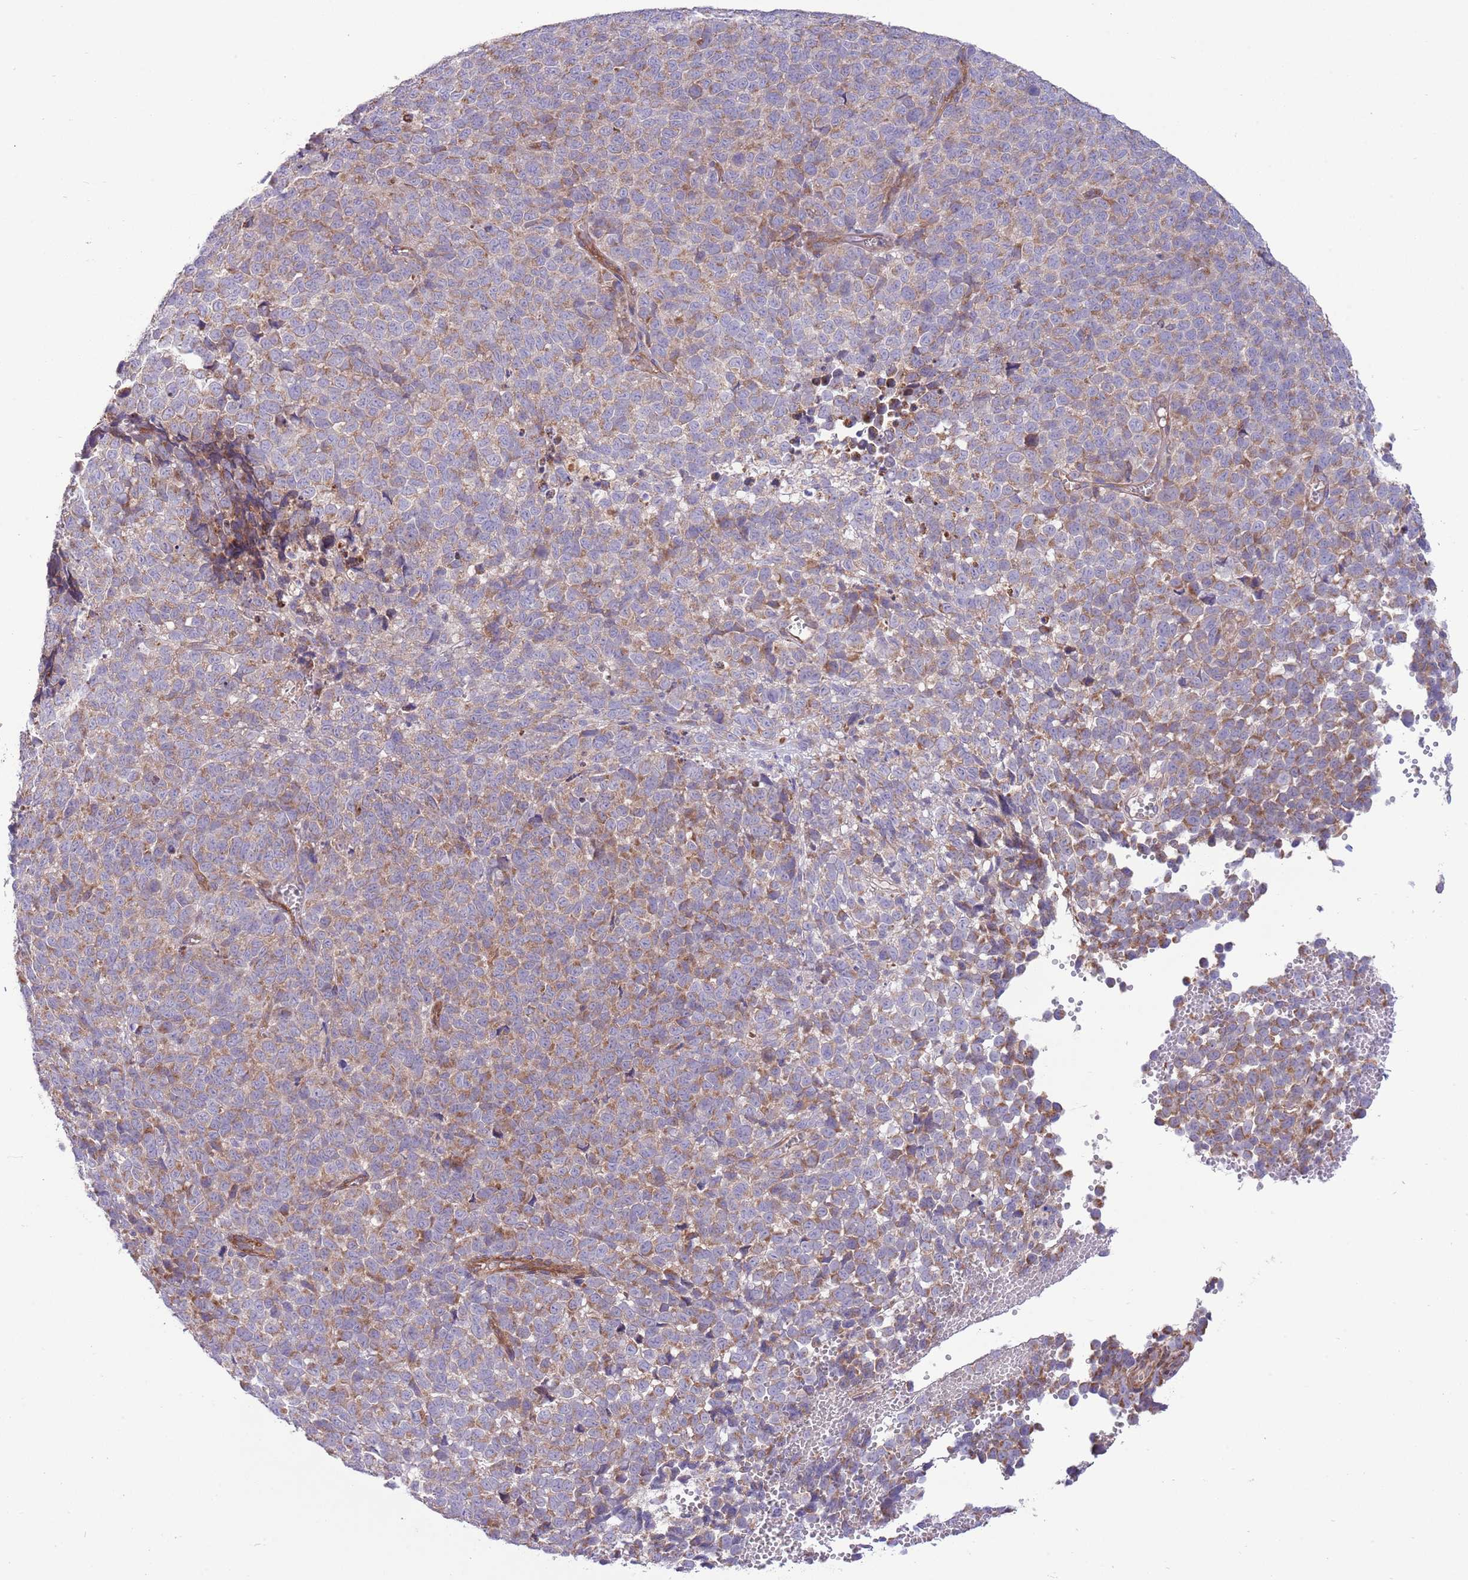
{"staining": {"intensity": "moderate", "quantity": "25%-75%", "location": "cytoplasmic/membranous"}, "tissue": "melanoma", "cell_type": "Tumor cells", "image_type": "cancer", "snomed": [{"axis": "morphology", "description": "Malignant melanoma, NOS"}, {"axis": "topography", "description": "Nose, NOS"}], "caption": "Protein positivity by immunohistochemistry exhibits moderate cytoplasmic/membranous staining in approximately 25%-75% of tumor cells in melanoma.", "gene": "TOMM5", "patient": {"sex": "female", "age": 48}}